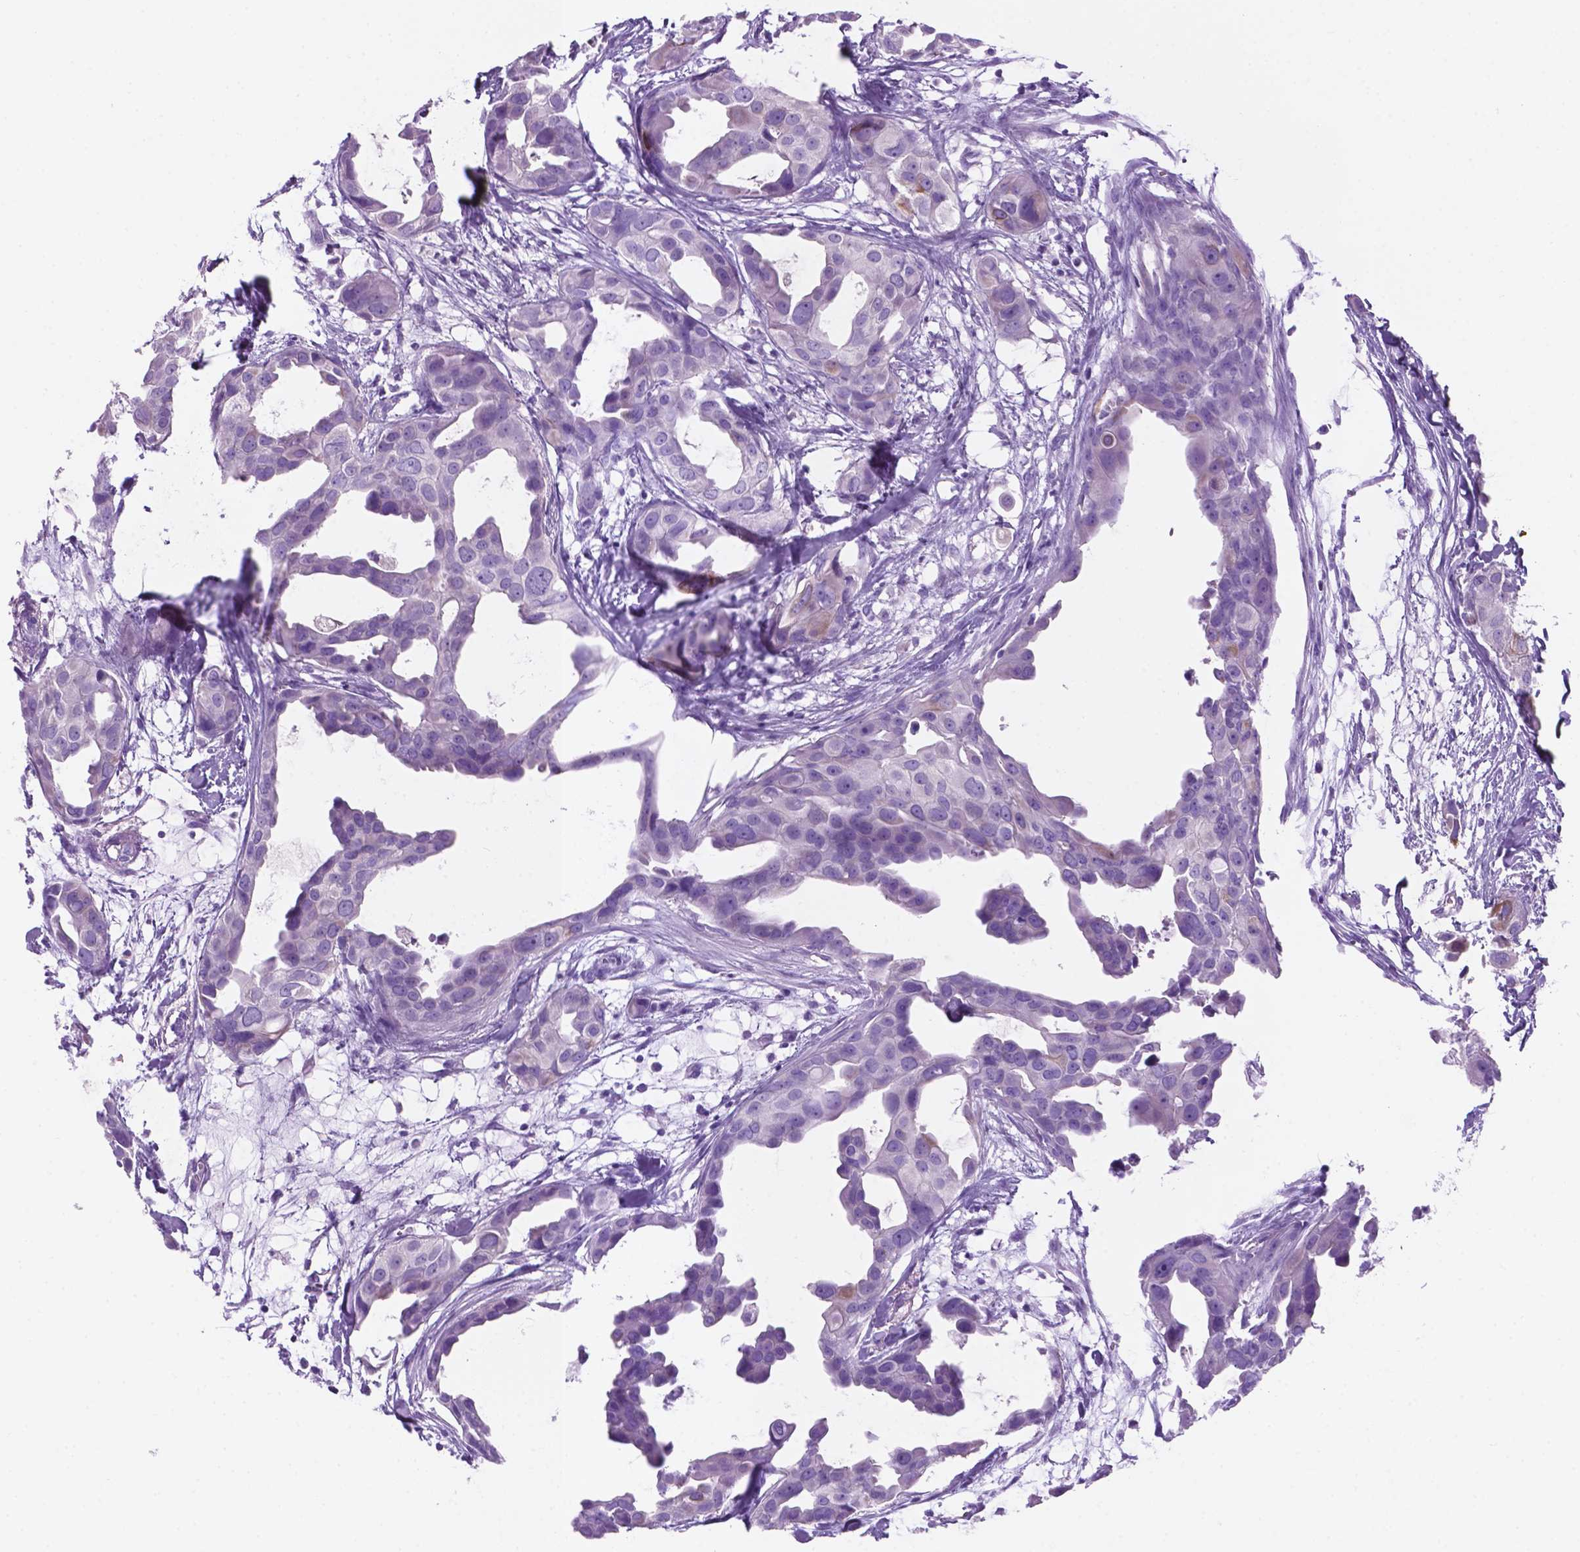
{"staining": {"intensity": "negative", "quantity": "none", "location": "none"}, "tissue": "breast cancer", "cell_type": "Tumor cells", "image_type": "cancer", "snomed": [{"axis": "morphology", "description": "Duct carcinoma"}, {"axis": "topography", "description": "Breast"}], "caption": "Invasive ductal carcinoma (breast) stained for a protein using IHC shows no expression tumor cells.", "gene": "POU4F1", "patient": {"sex": "female", "age": 38}}